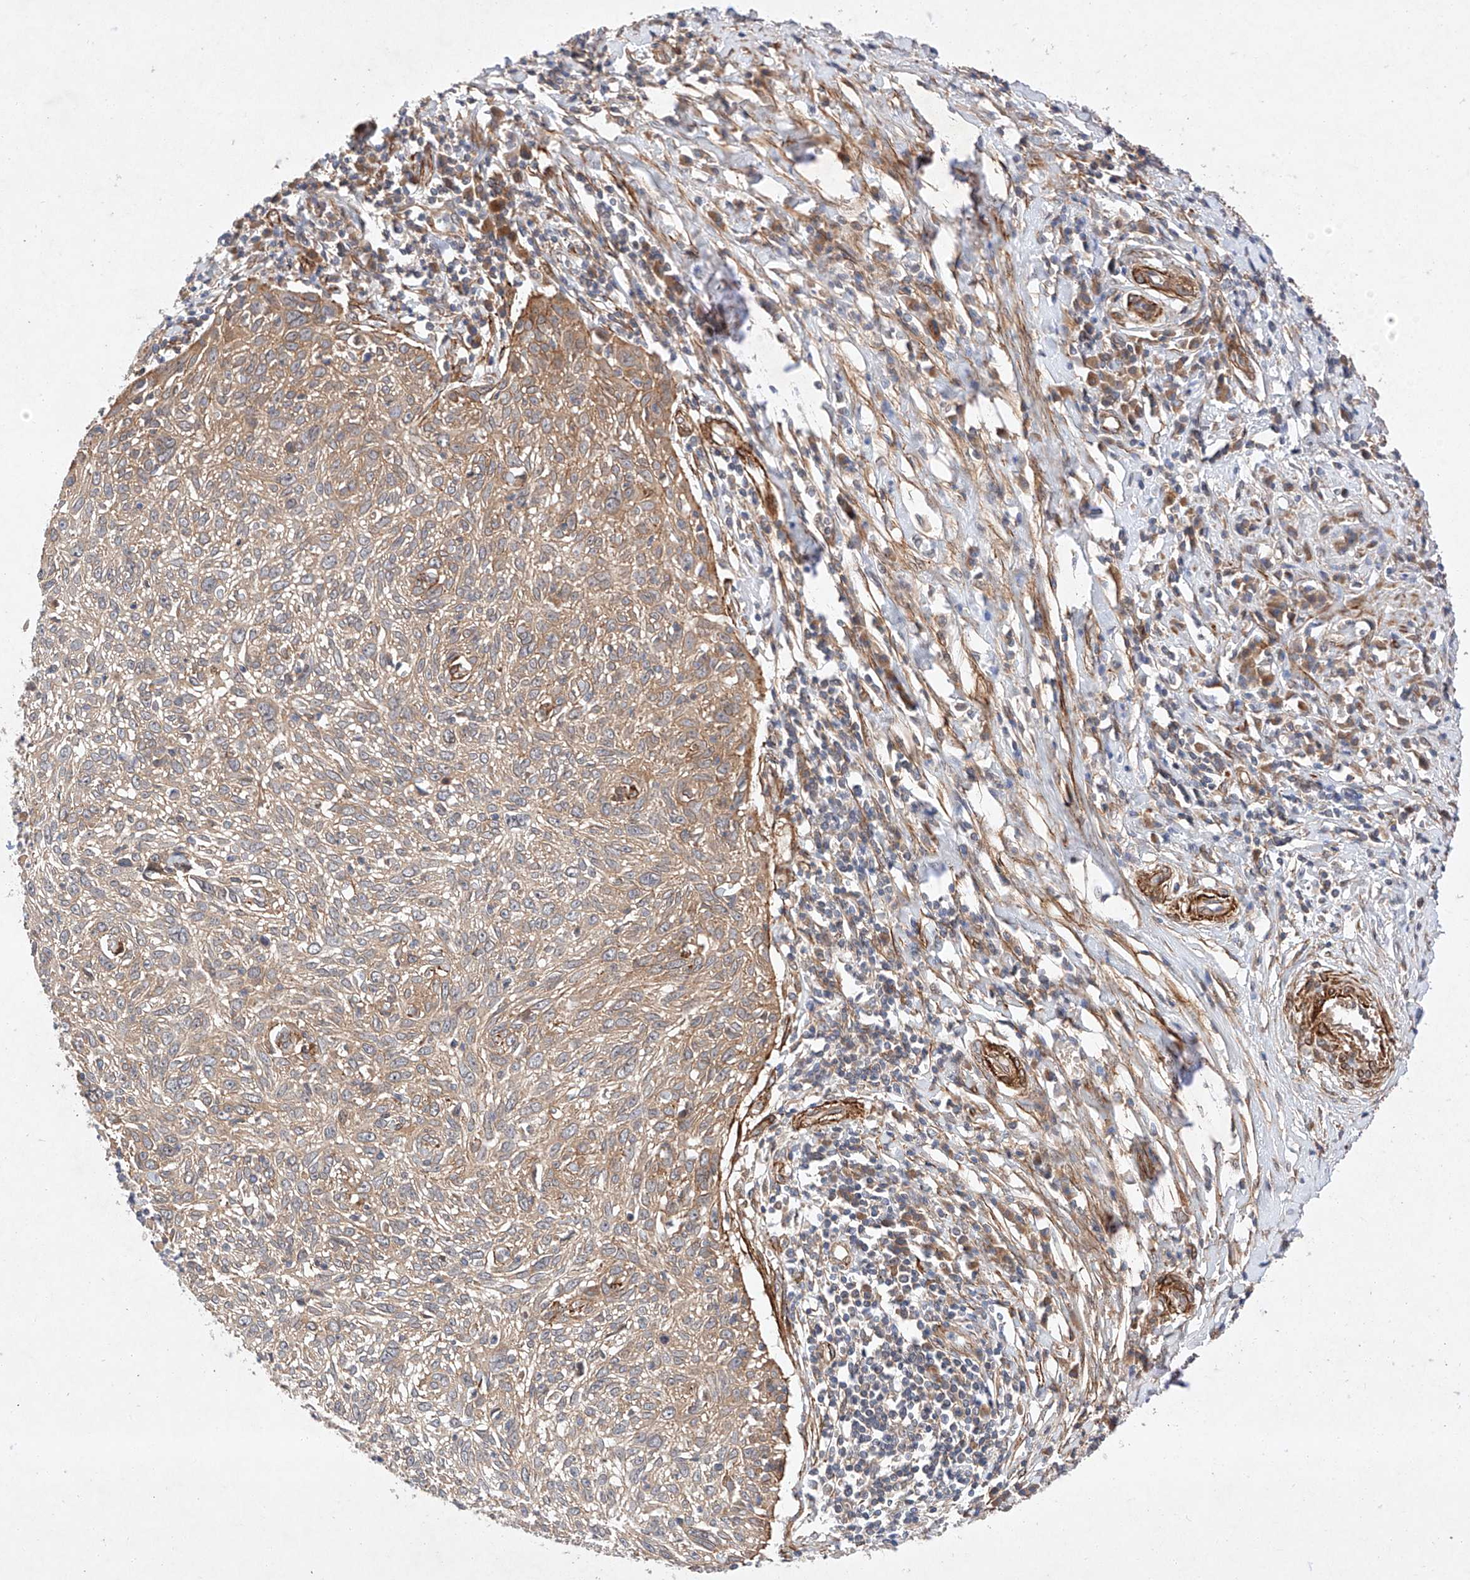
{"staining": {"intensity": "moderate", "quantity": "25%-75%", "location": "cytoplasmic/membranous"}, "tissue": "cervical cancer", "cell_type": "Tumor cells", "image_type": "cancer", "snomed": [{"axis": "morphology", "description": "Squamous cell carcinoma, NOS"}, {"axis": "topography", "description": "Cervix"}], "caption": "Tumor cells display medium levels of moderate cytoplasmic/membranous staining in about 25%-75% of cells in human cervical cancer (squamous cell carcinoma). The protein is shown in brown color, while the nuclei are stained blue.", "gene": "RAB23", "patient": {"sex": "female", "age": 51}}